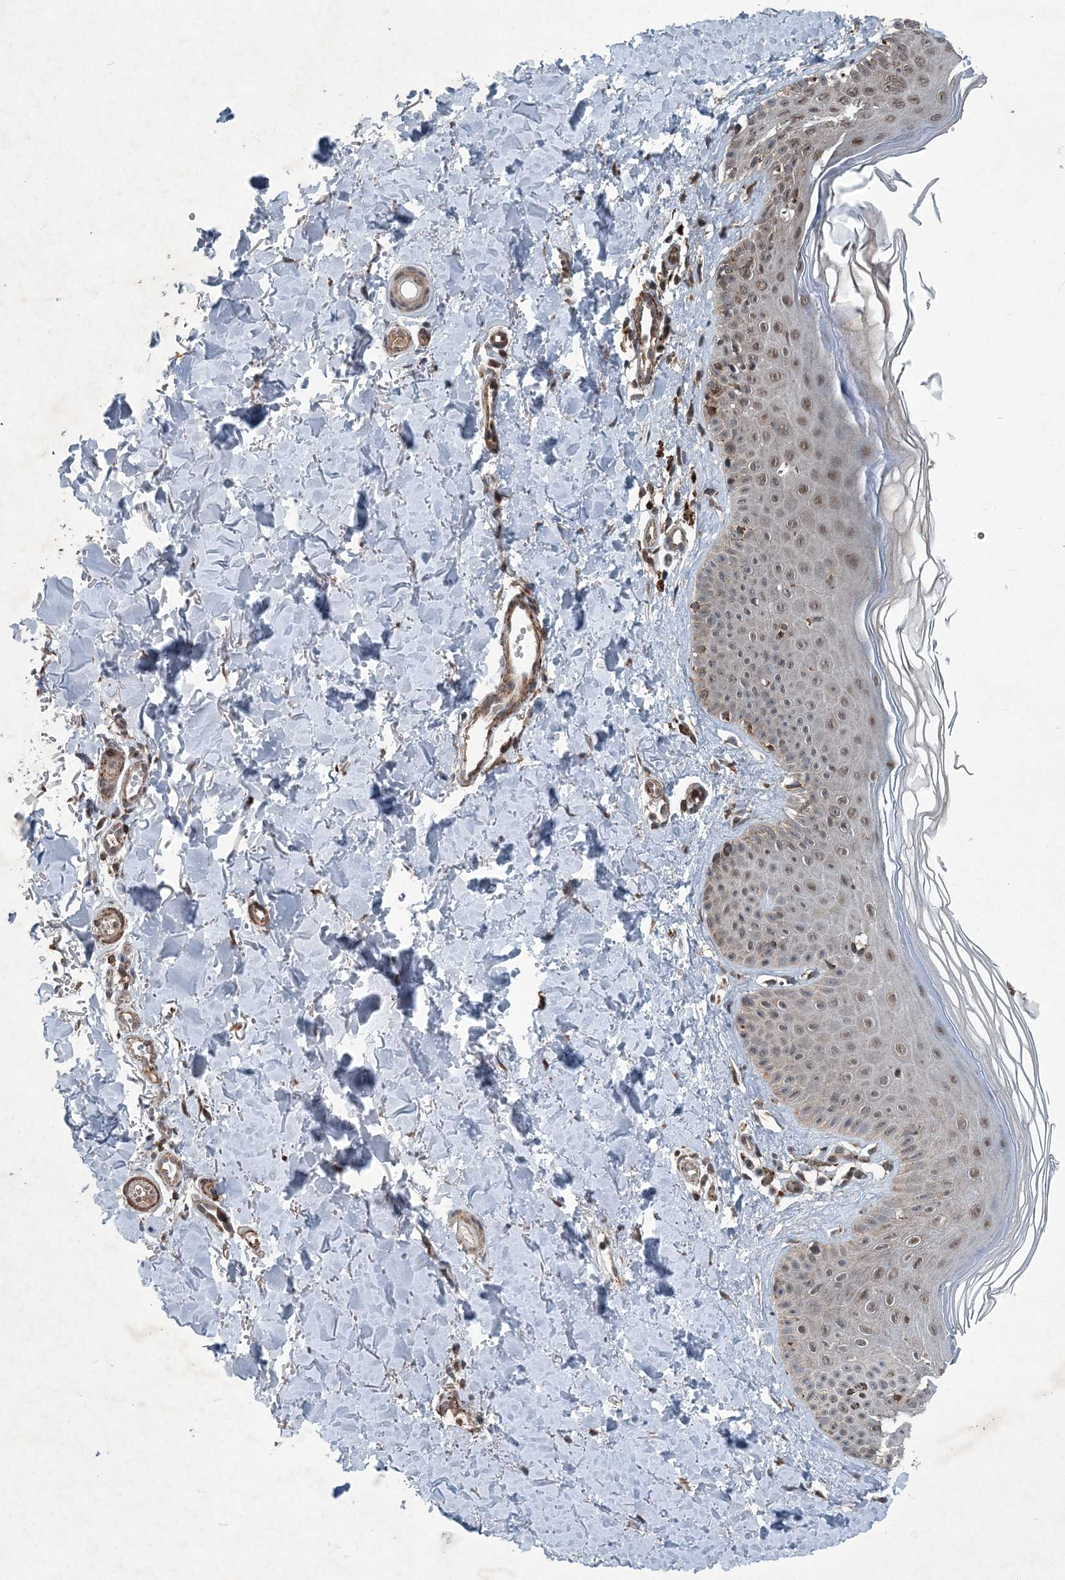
{"staining": {"intensity": "moderate", "quantity": "25%-75%", "location": "cytoplasmic/membranous,nuclear"}, "tissue": "skin", "cell_type": "Fibroblasts", "image_type": "normal", "snomed": [{"axis": "morphology", "description": "Normal tissue, NOS"}, {"axis": "topography", "description": "Skin"}], "caption": "Immunohistochemical staining of normal skin displays medium levels of moderate cytoplasmic/membranous,nuclear staining in approximately 25%-75% of fibroblasts. The staining is performed using DAB brown chromogen to label protein expression. The nuclei are counter-stained blue using hematoxylin.", "gene": "NDUFA2", "patient": {"sex": "male", "age": 52}}